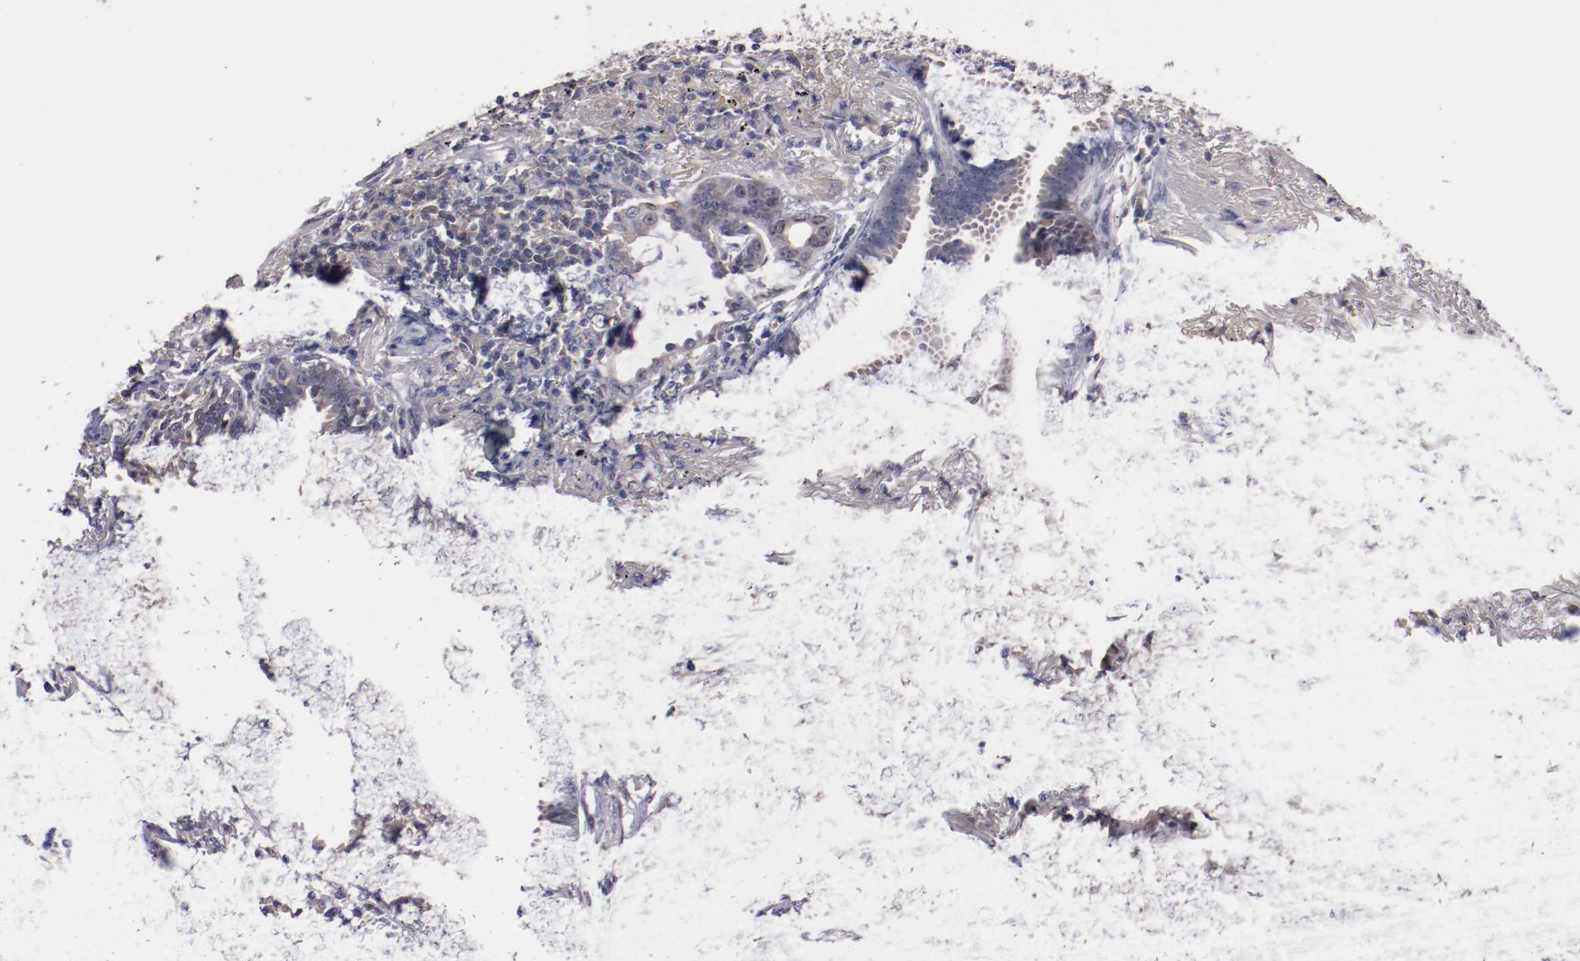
{"staining": {"intensity": "weak", "quantity": "25%-75%", "location": "cytoplasmic/membranous"}, "tissue": "lung cancer", "cell_type": "Tumor cells", "image_type": "cancer", "snomed": [{"axis": "morphology", "description": "Adenocarcinoma, NOS"}, {"axis": "topography", "description": "Lung"}], "caption": "A high-resolution photomicrograph shows IHC staining of lung cancer (adenocarcinoma), which demonstrates weak cytoplasmic/membranous expression in approximately 25%-75% of tumor cells.", "gene": "FAM81A", "patient": {"sex": "female", "age": 64}}